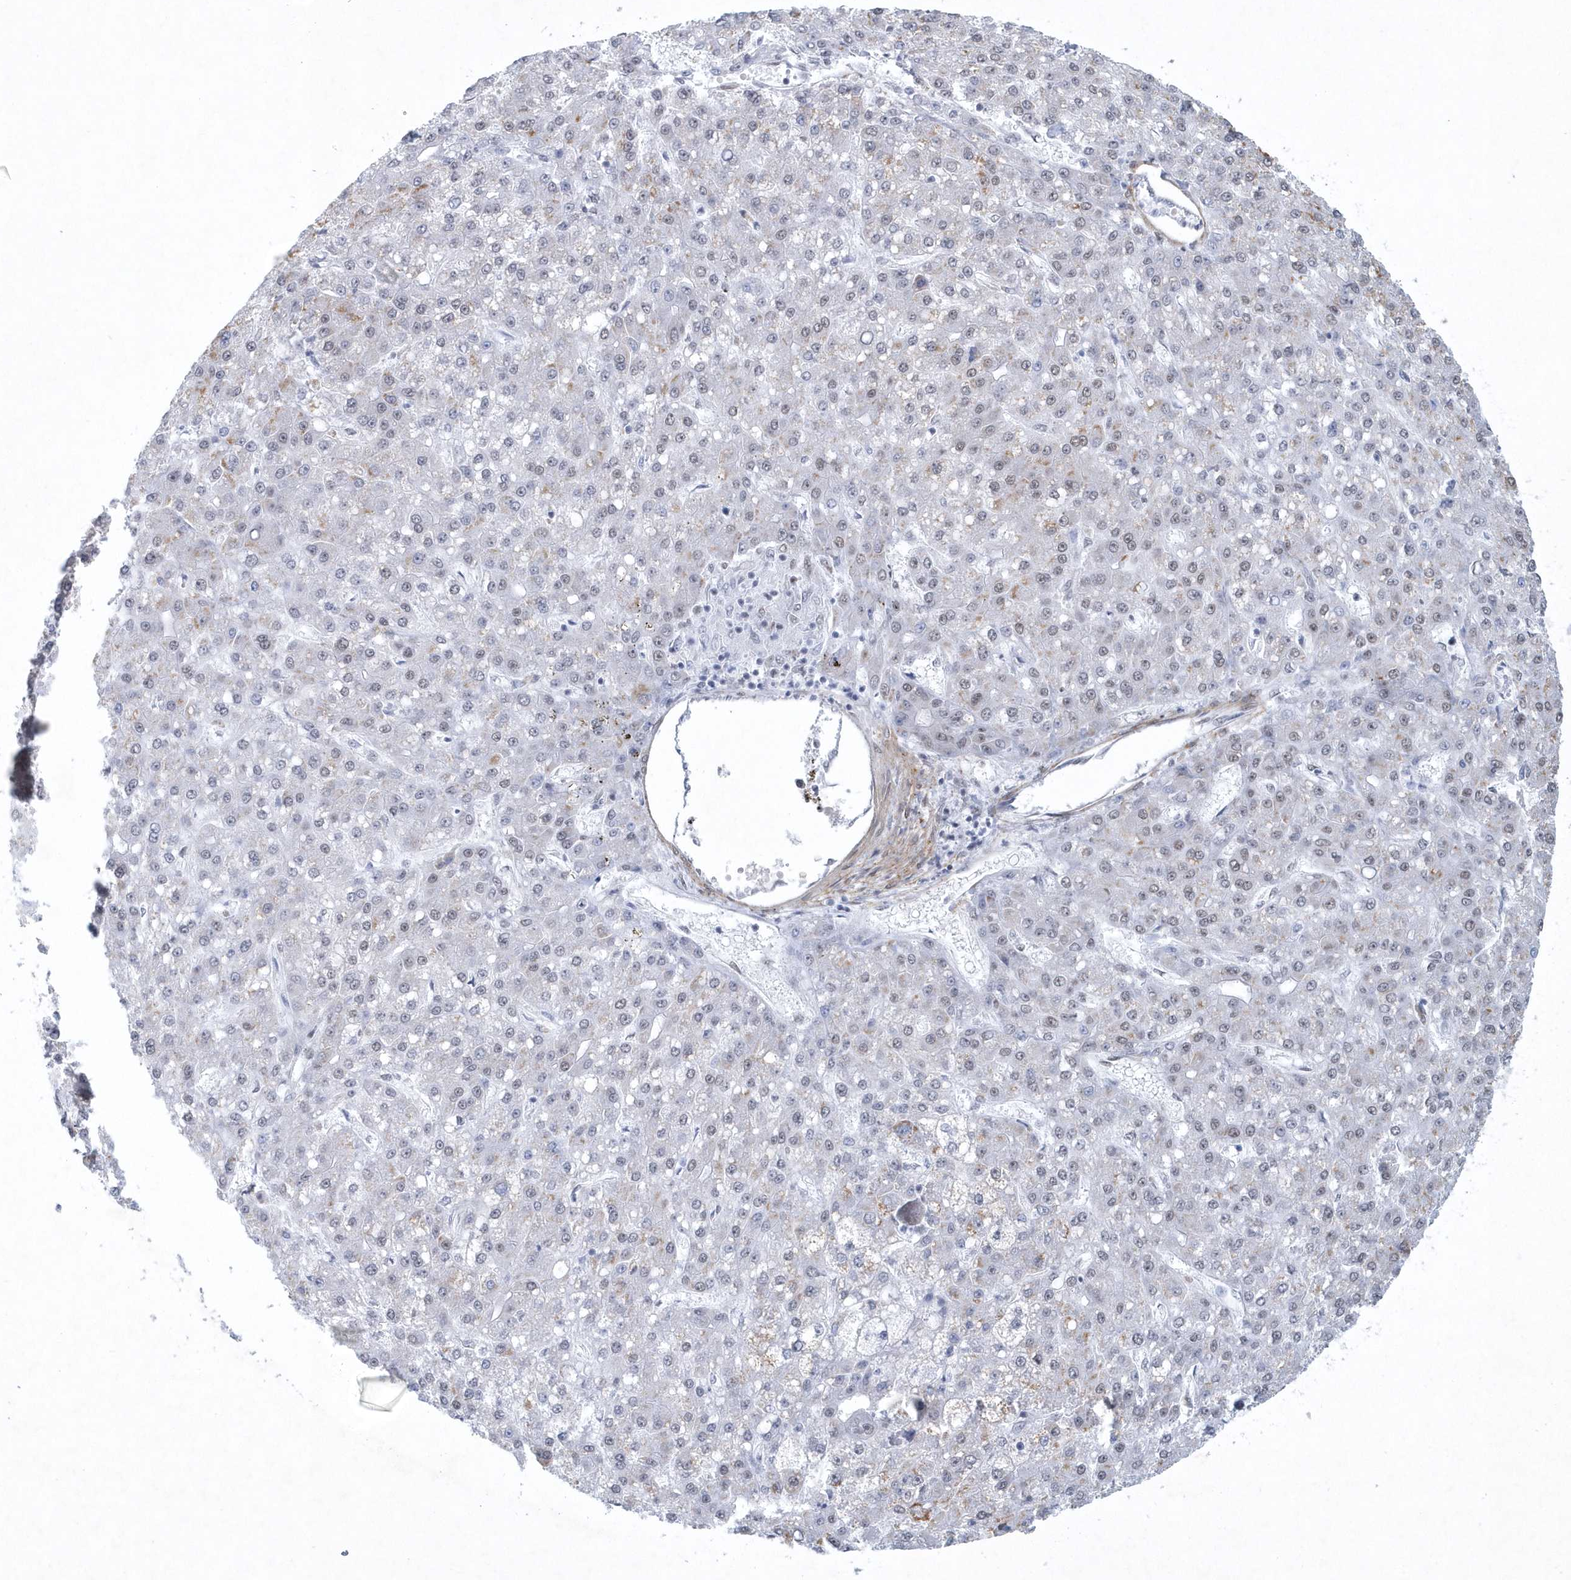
{"staining": {"intensity": "weak", "quantity": "<25%", "location": "nuclear"}, "tissue": "liver cancer", "cell_type": "Tumor cells", "image_type": "cancer", "snomed": [{"axis": "morphology", "description": "Carcinoma, Hepatocellular, NOS"}, {"axis": "topography", "description": "Liver"}], "caption": "This is an IHC histopathology image of liver hepatocellular carcinoma. There is no staining in tumor cells.", "gene": "DCLRE1A", "patient": {"sex": "male", "age": 67}}